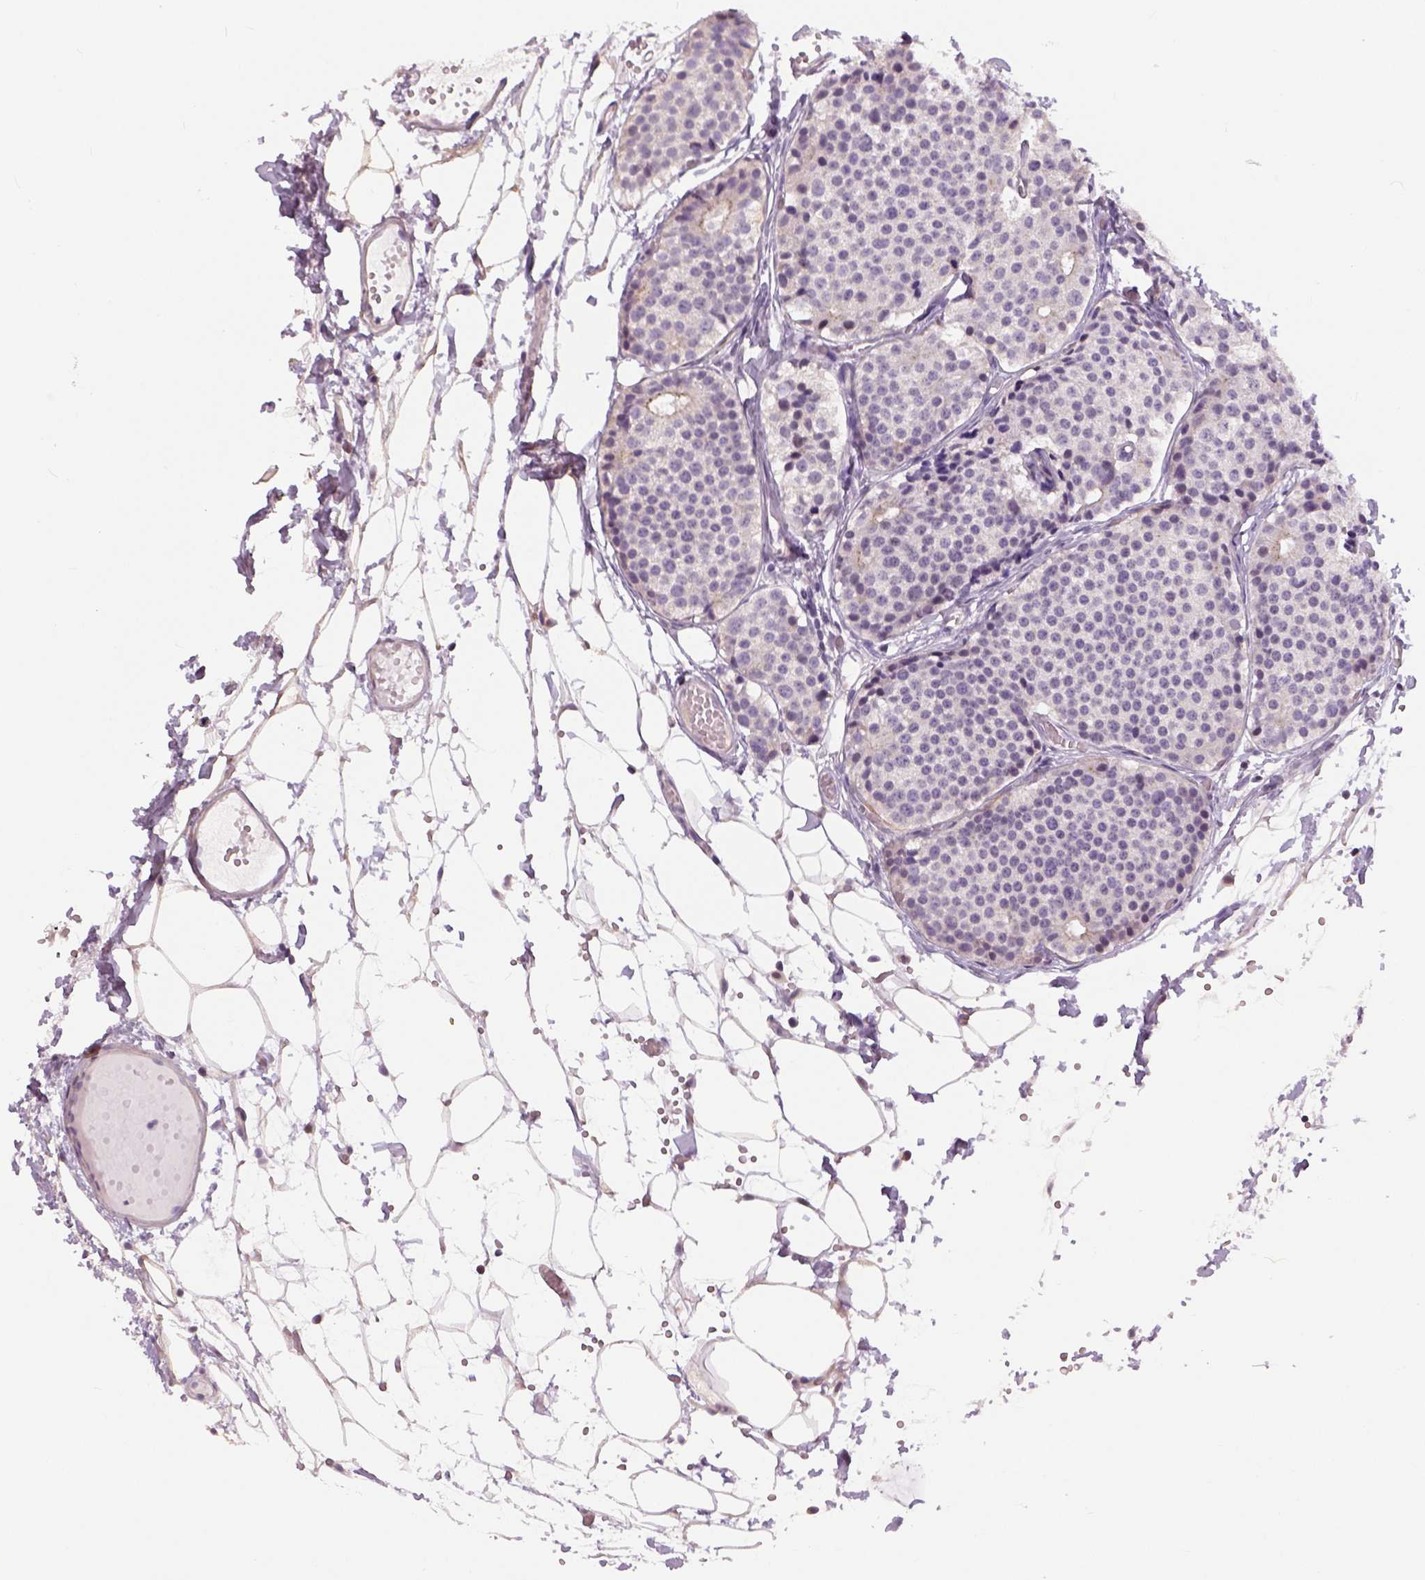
{"staining": {"intensity": "negative", "quantity": "none", "location": "none"}, "tissue": "carcinoid", "cell_type": "Tumor cells", "image_type": "cancer", "snomed": [{"axis": "morphology", "description": "Carcinoid, malignant, NOS"}, {"axis": "topography", "description": "Small intestine"}], "caption": "Immunohistochemistry (IHC) photomicrograph of neoplastic tissue: carcinoid (malignant) stained with DAB (3,3'-diaminobenzidine) reveals no significant protein staining in tumor cells. (DAB immunohistochemistry visualized using brightfield microscopy, high magnification).", "gene": "NECAB1", "patient": {"sex": "female", "age": 65}}